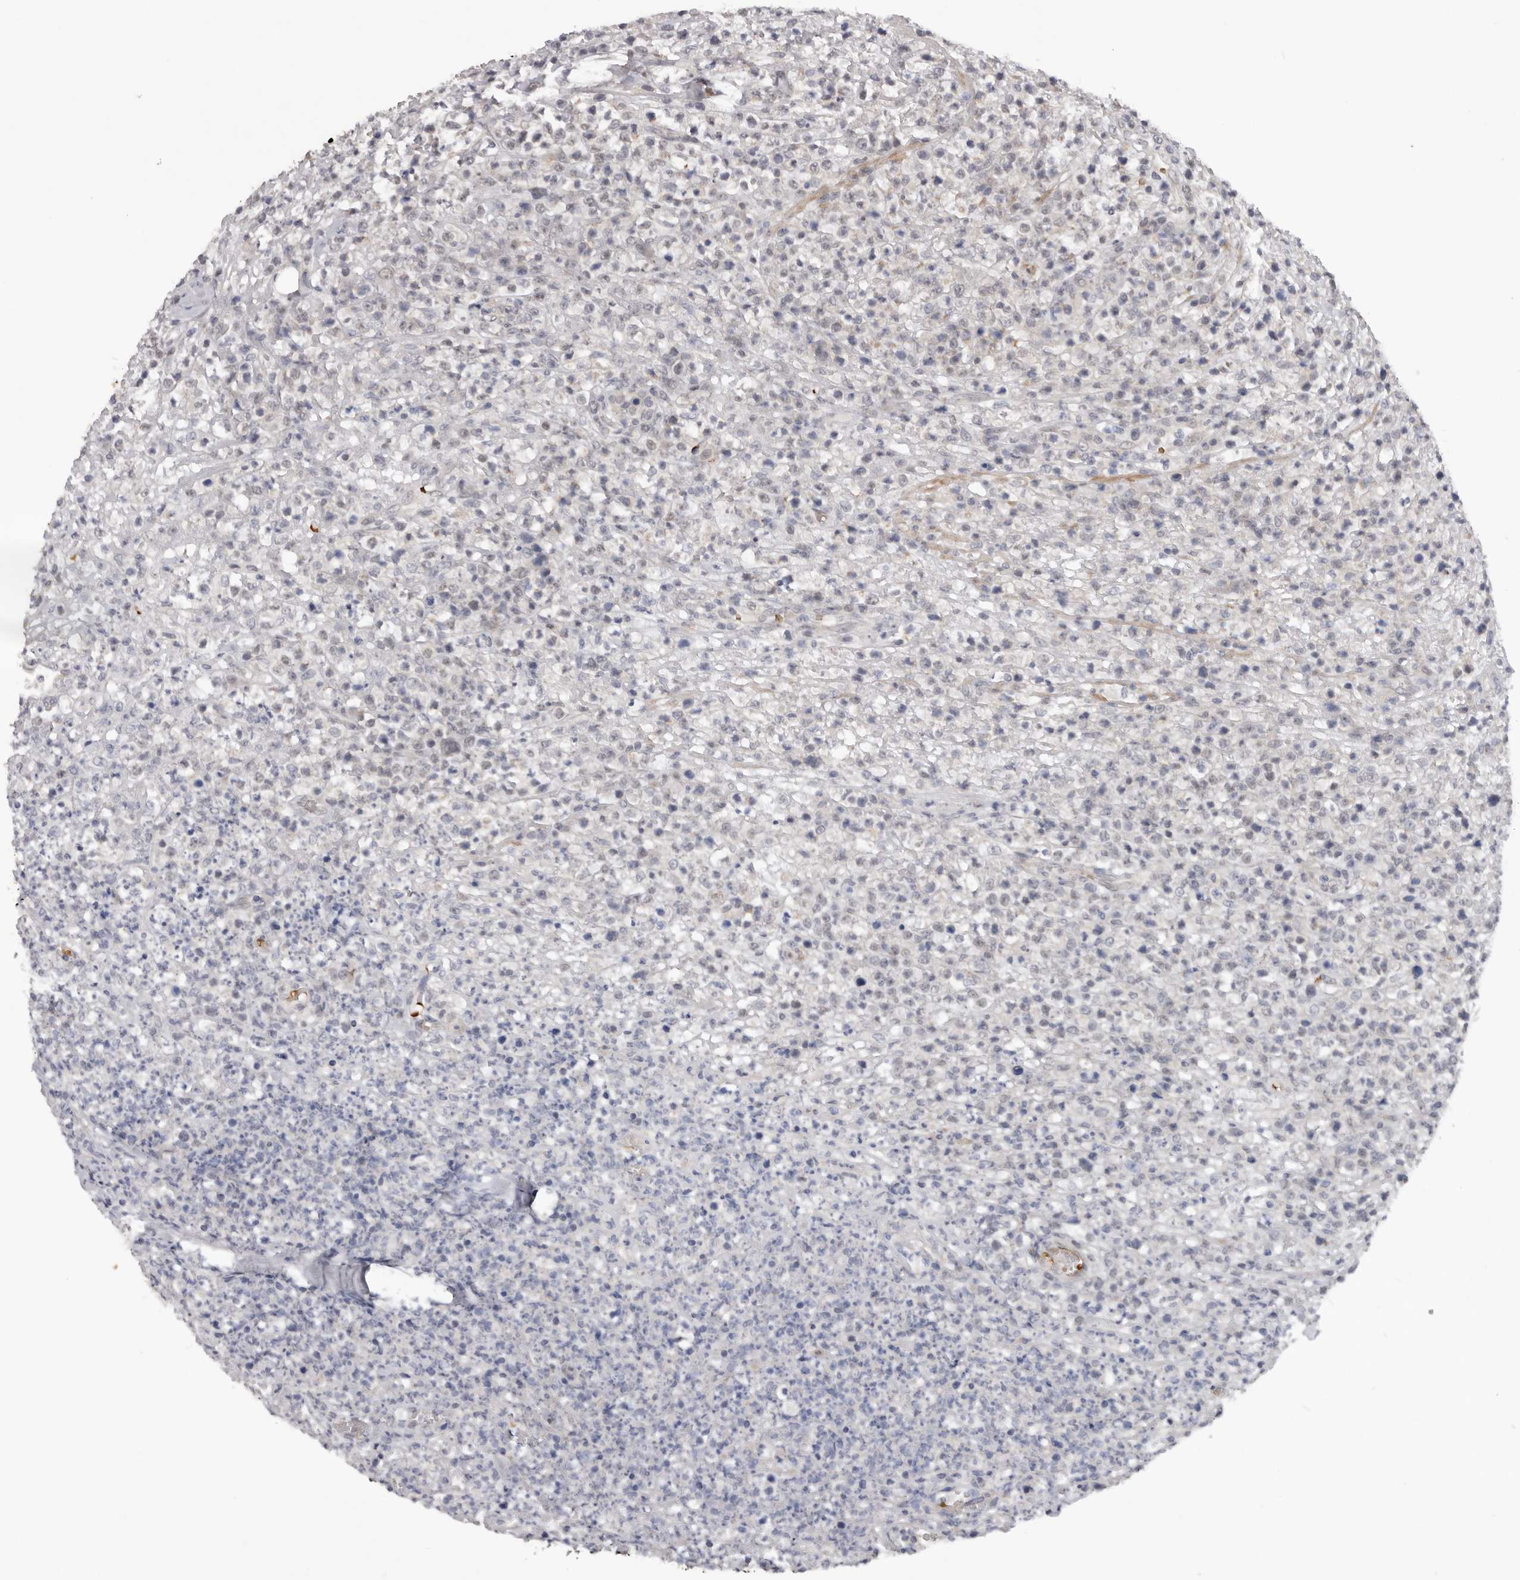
{"staining": {"intensity": "negative", "quantity": "none", "location": "none"}, "tissue": "lymphoma", "cell_type": "Tumor cells", "image_type": "cancer", "snomed": [{"axis": "morphology", "description": "Malignant lymphoma, non-Hodgkin's type, High grade"}, {"axis": "topography", "description": "Colon"}], "caption": "Protein analysis of lymphoma displays no significant expression in tumor cells. (DAB immunohistochemistry, high magnification).", "gene": "TNR", "patient": {"sex": "female", "age": 53}}